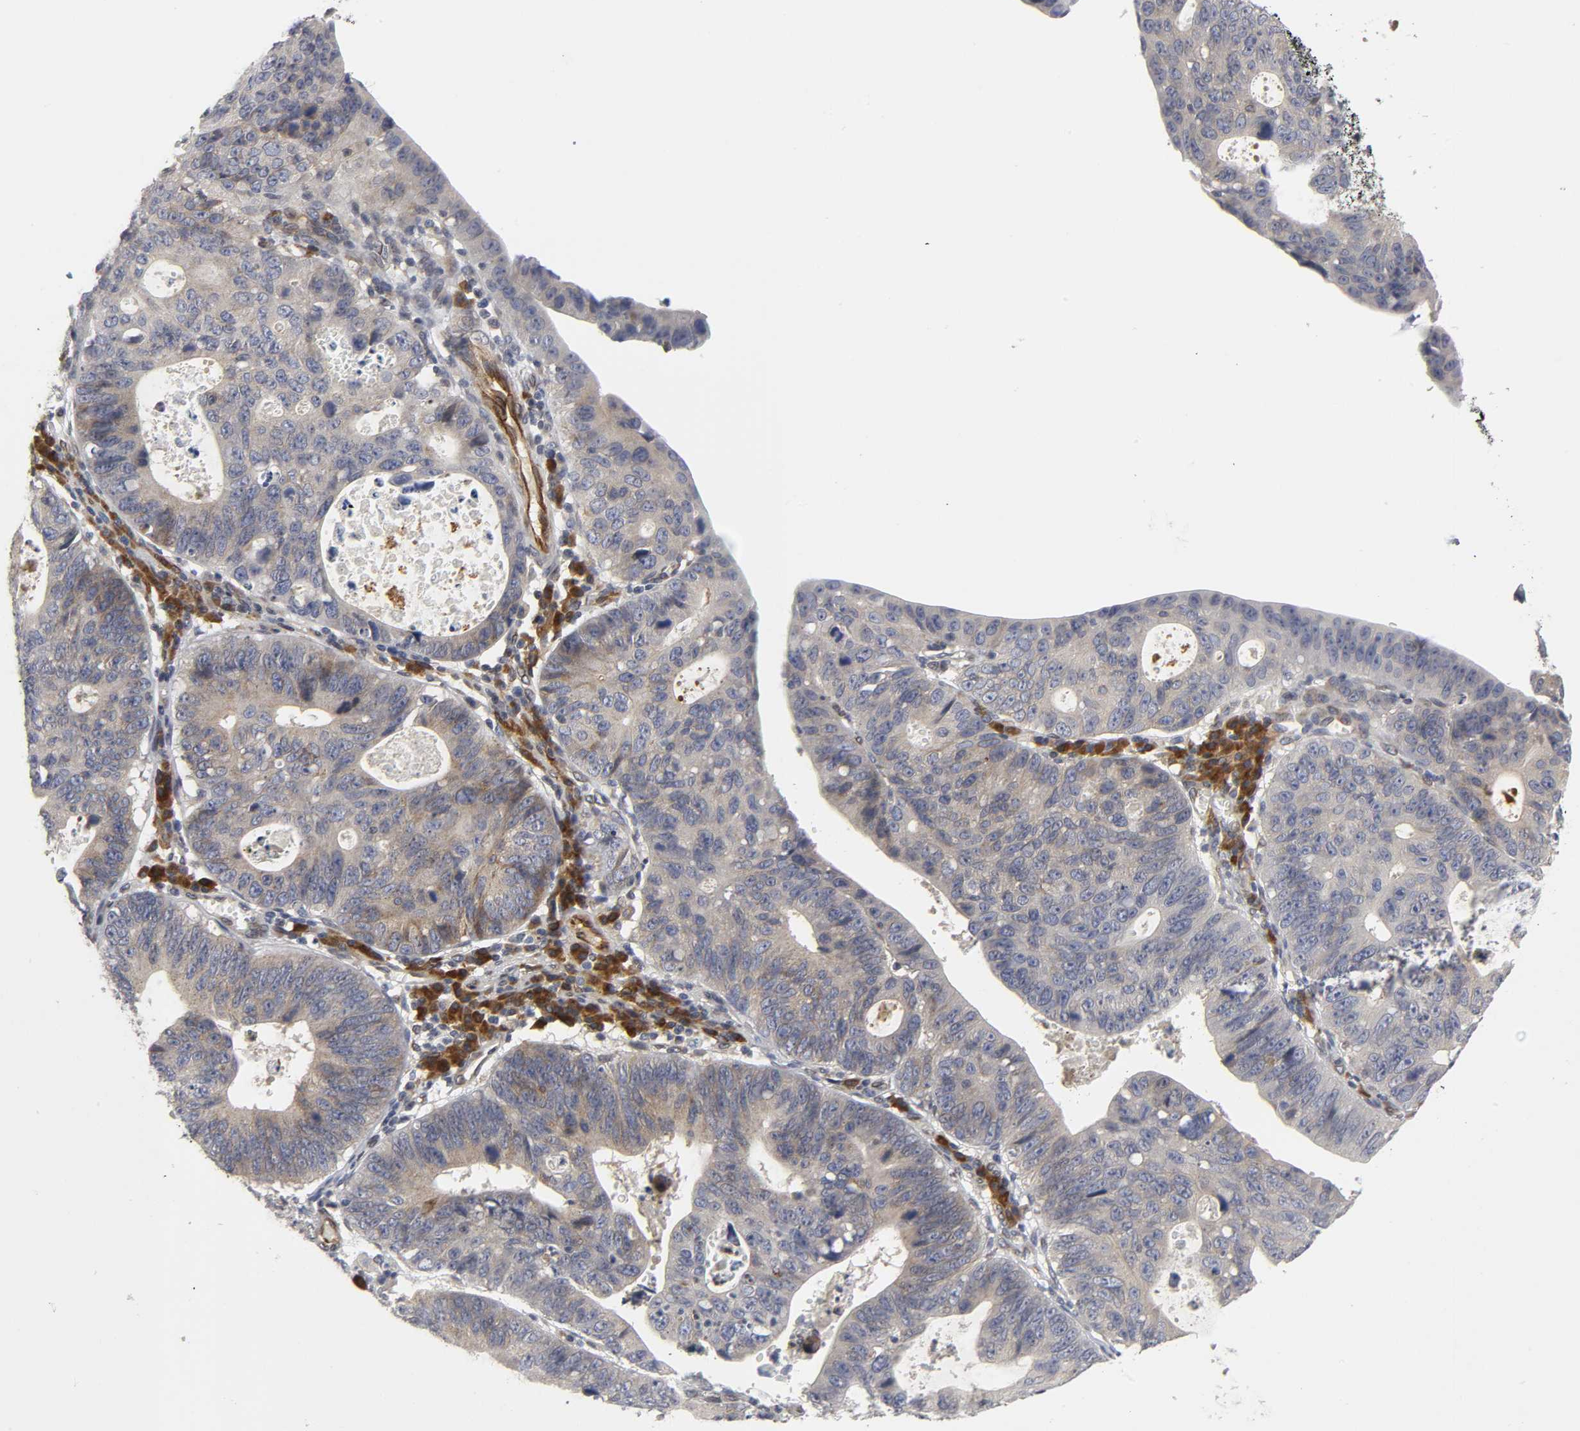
{"staining": {"intensity": "weak", "quantity": "<25%", "location": "cytoplasmic/membranous"}, "tissue": "stomach cancer", "cell_type": "Tumor cells", "image_type": "cancer", "snomed": [{"axis": "morphology", "description": "Adenocarcinoma, NOS"}, {"axis": "topography", "description": "Stomach"}], "caption": "Immunohistochemistry (IHC) of stomach adenocarcinoma demonstrates no staining in tumor cells.", "gene": "ASB6", "patient": {"sex": "male", "age": 59}}